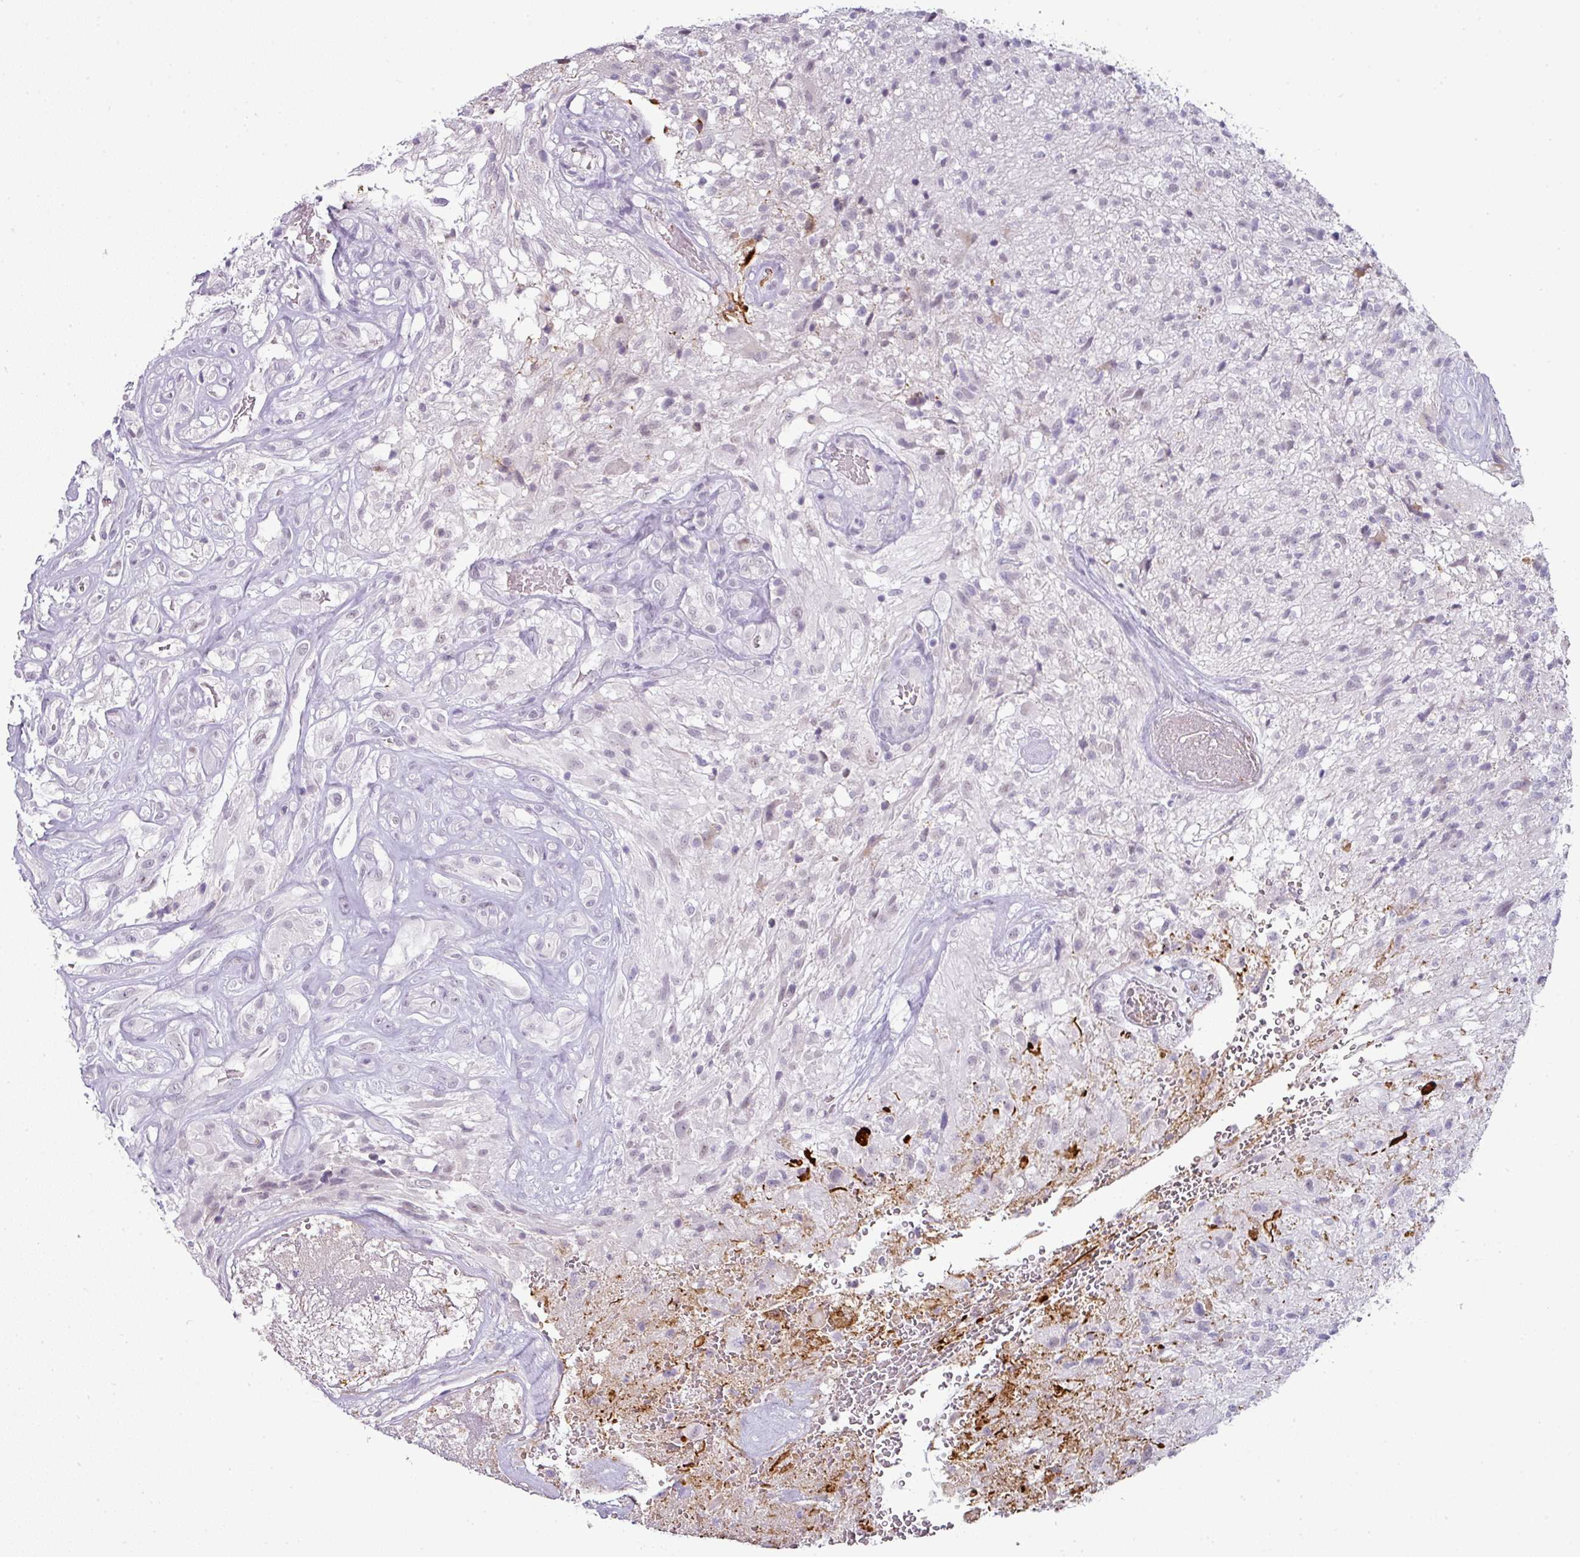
{"staining": {"intensity": "negative", "quantity": "none", "location": "none"}, "tissue": "glioma", "cell_type": "Tumor cells", "image_type": "cancer", "snomed": [{"axis": "morphology", "description": "Glioma, malignant, High grade"}, {"axis": "topography", "description": "Brain"}], "caption": "Protein analysis of glioma demonstrates no significant positivity in tumor cells. The staining was performed using DAB to visualize the protein expression in brown, while the nuclei were stained in blue with hematoxylin (Magnification: 20x).", "gene": "FGF17", "patient": {"sex": "male", "age": 56}}